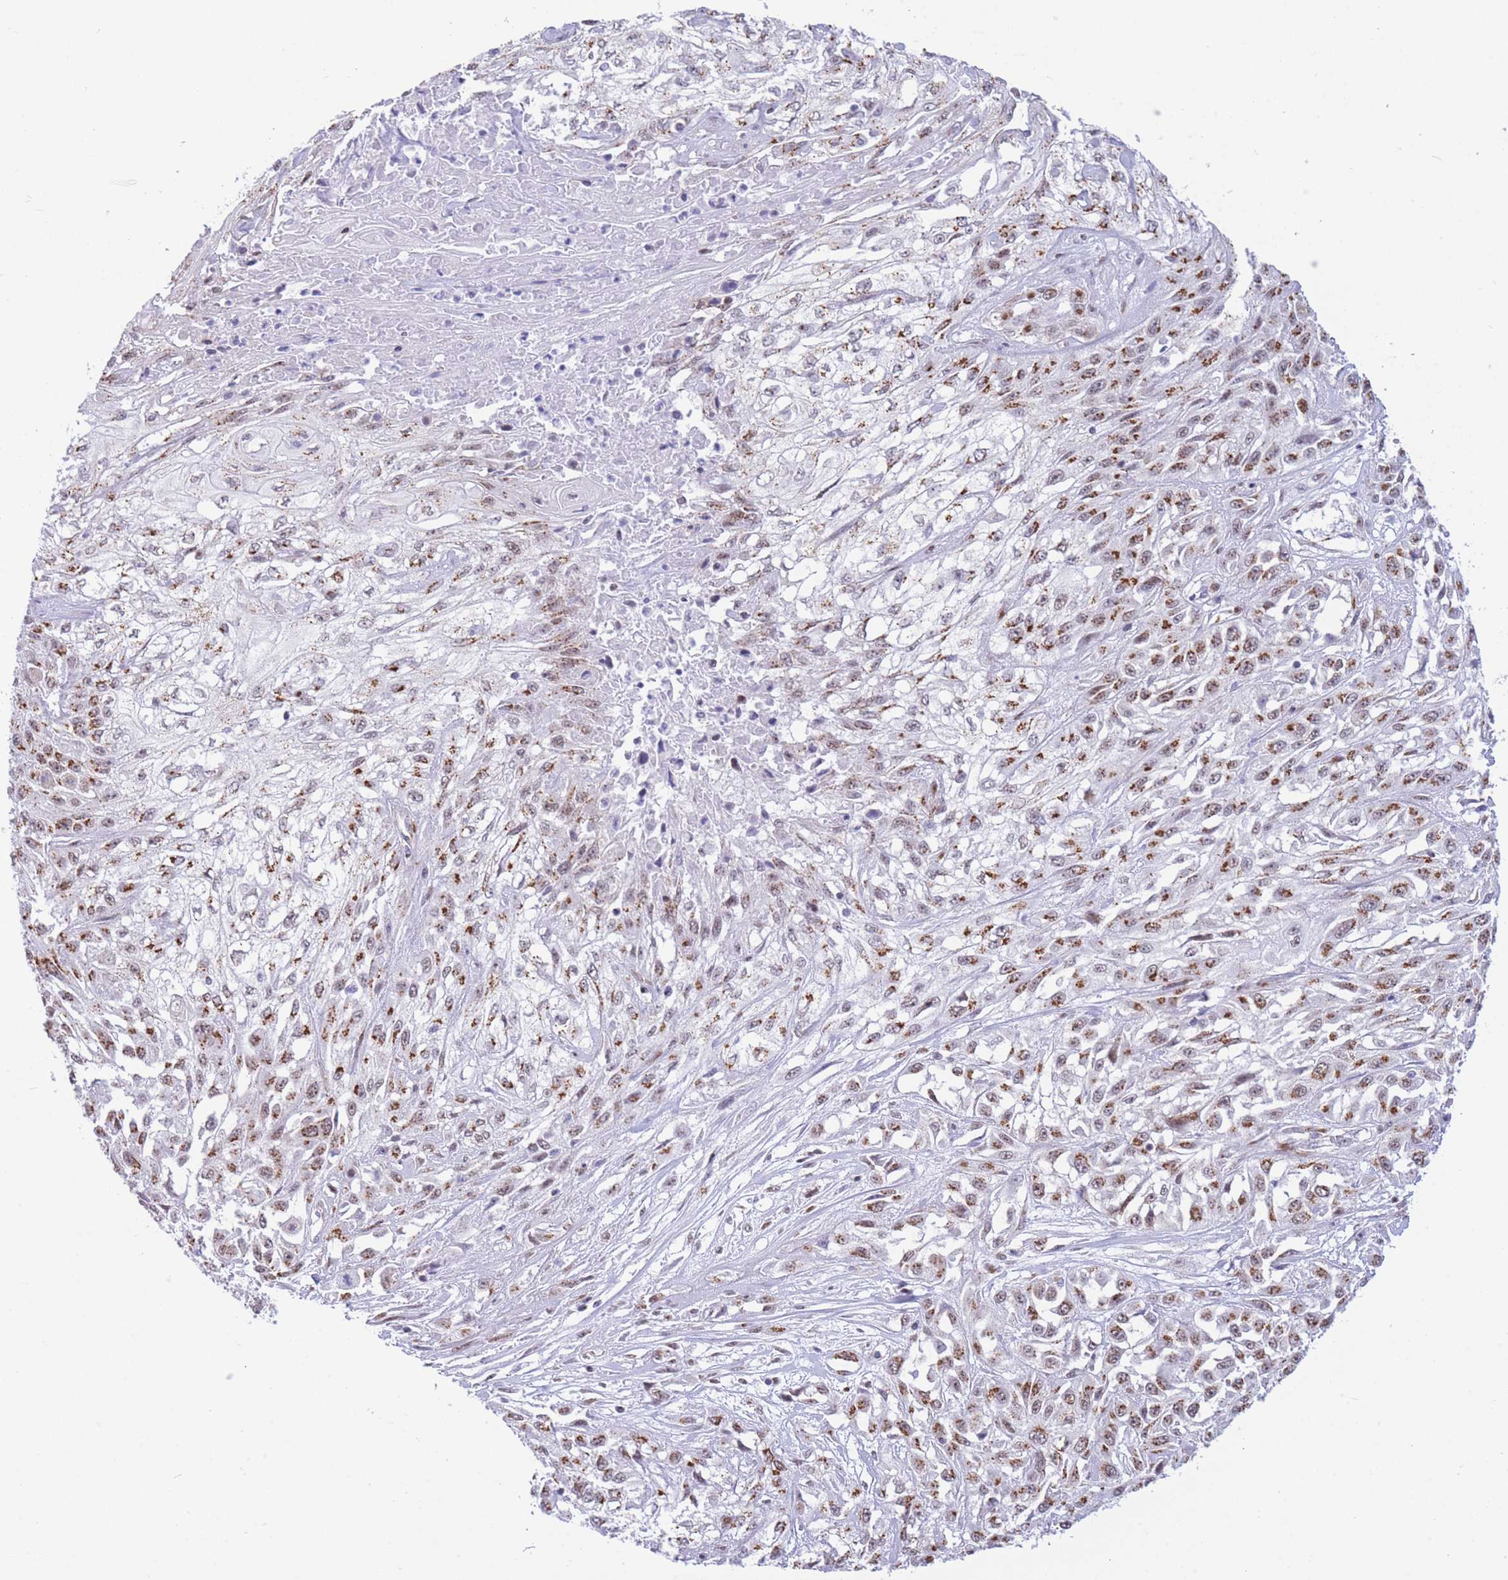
{"staining": {"intensity": "moderate", "quantity": ">75%", "location": "cytoplasmic/membranous,nuclear"}, "tissue": "skin cancer", "cell_type": "Tumor cells", "image_type": "cancer", "snomed": [{"axis": "morphology", "description": "Squamous cell carcinoma, NOS"}, {"axis": "morphology", "description": "Squamous cell carcinoma, metastatic, NOS"}, {"axis": "topography", "description": "Skin"}, {"axis": "topography", "description": "Lymph node"}], "caption": "This is a photomicrograph of immunohistochemistry (IHC) staining of skin squamous cell carcinoma, which shows moderate staining in the cytoplasmic/membranous and nuclear of tumor cells.", "gene": "INO80C", "patient": {"sex": "male", "age": 75}}